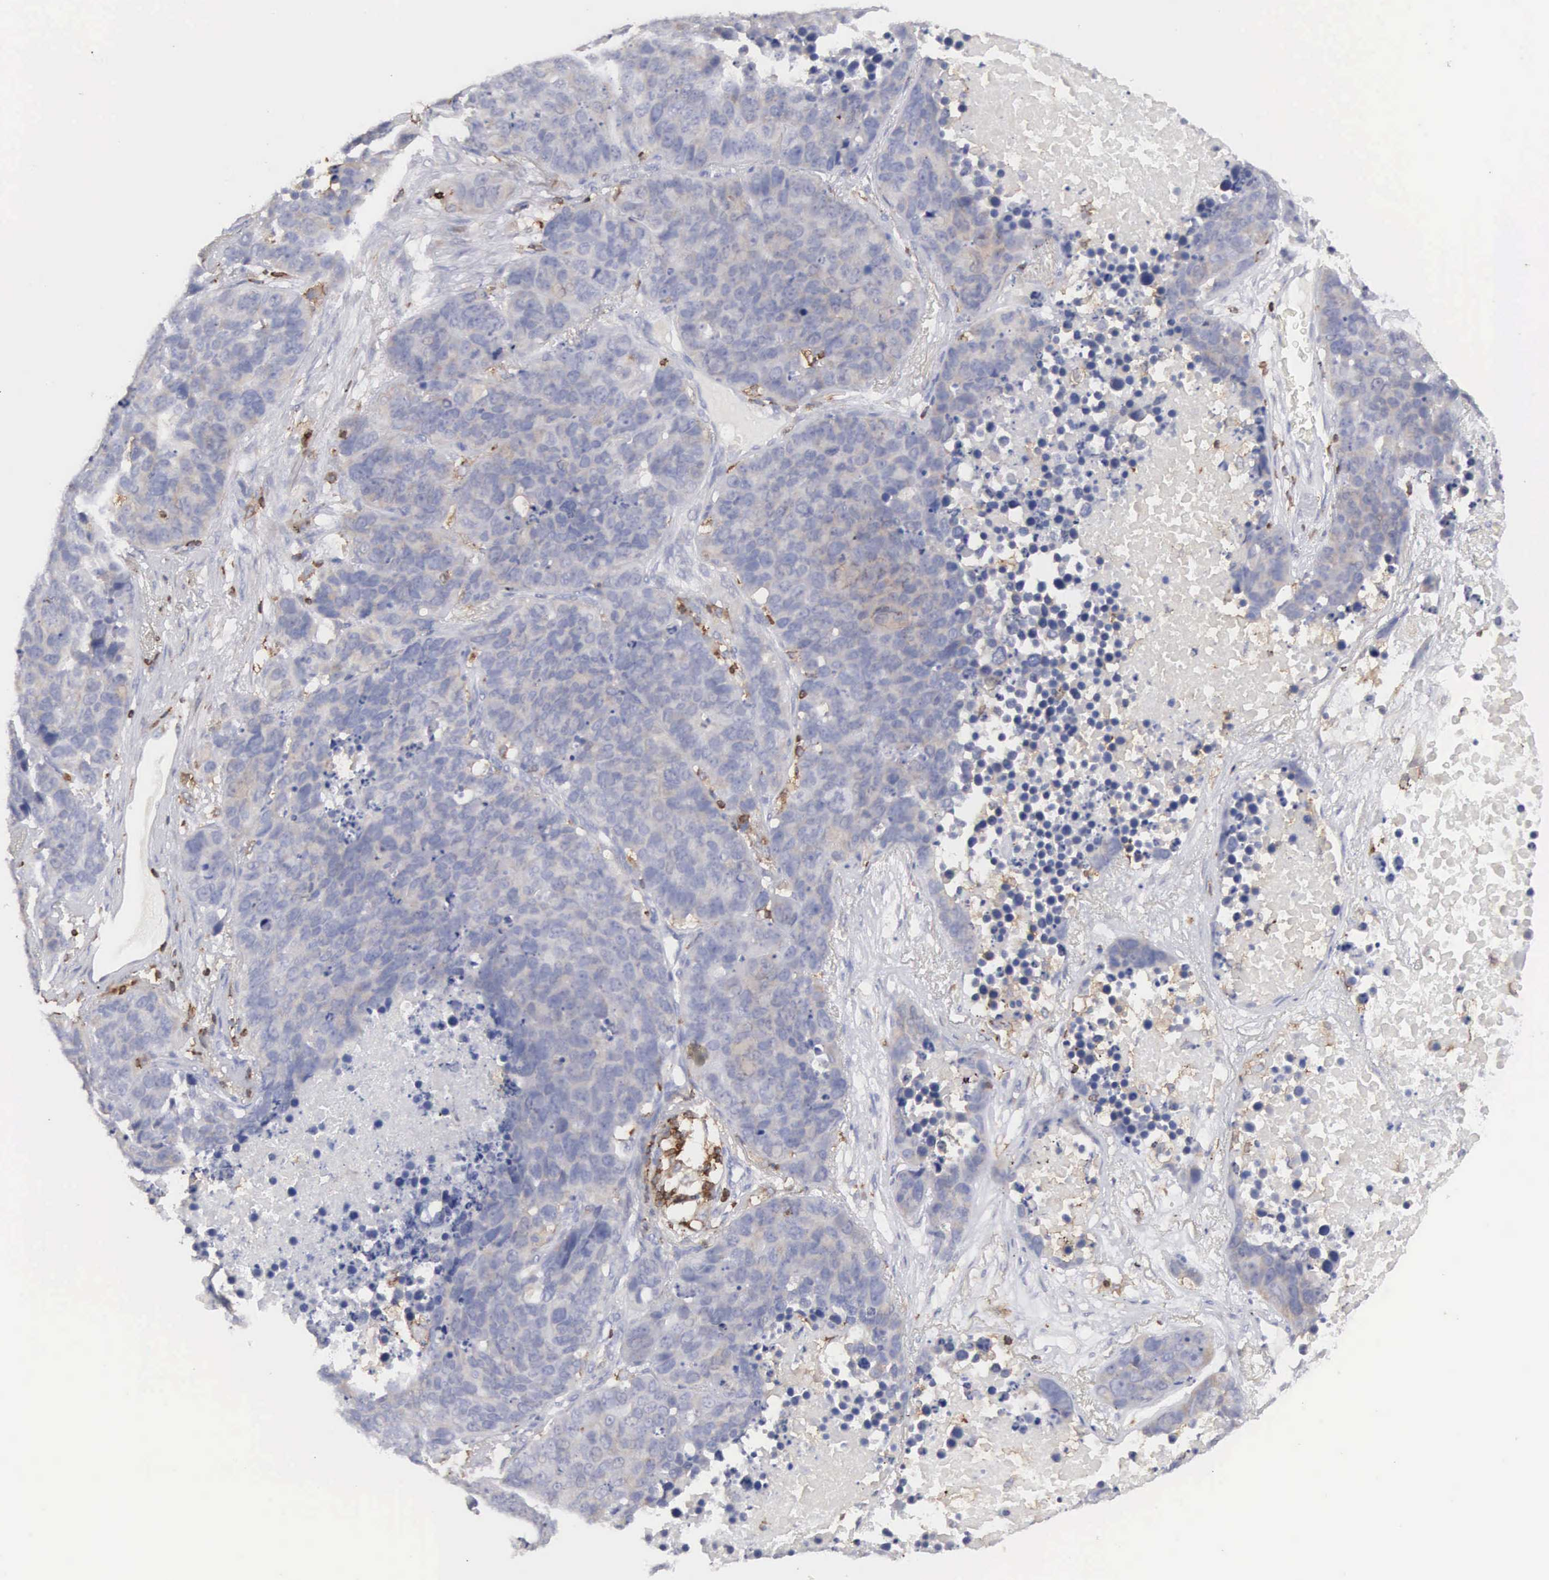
{"staining": {"intensity": "weak", "quantity": "<25%", "location": "cytoplasmic/membranous"}, "tissue": "lung cancer", "cell_type": "Tumor cells", "image_type": "cancer", "snomed": [{"axis": "morphology", "description": "Carcinoid, malignant, NOS"}, {"axis": "topography", "description": "Lung"}], "caption": "Immunohistochemical staining of human carcinoid (malignant) (lung) reveals no significant staining in tumor cells.", "gene": "SH3BP1", "patient": {"sex": "male", "age": 60}}